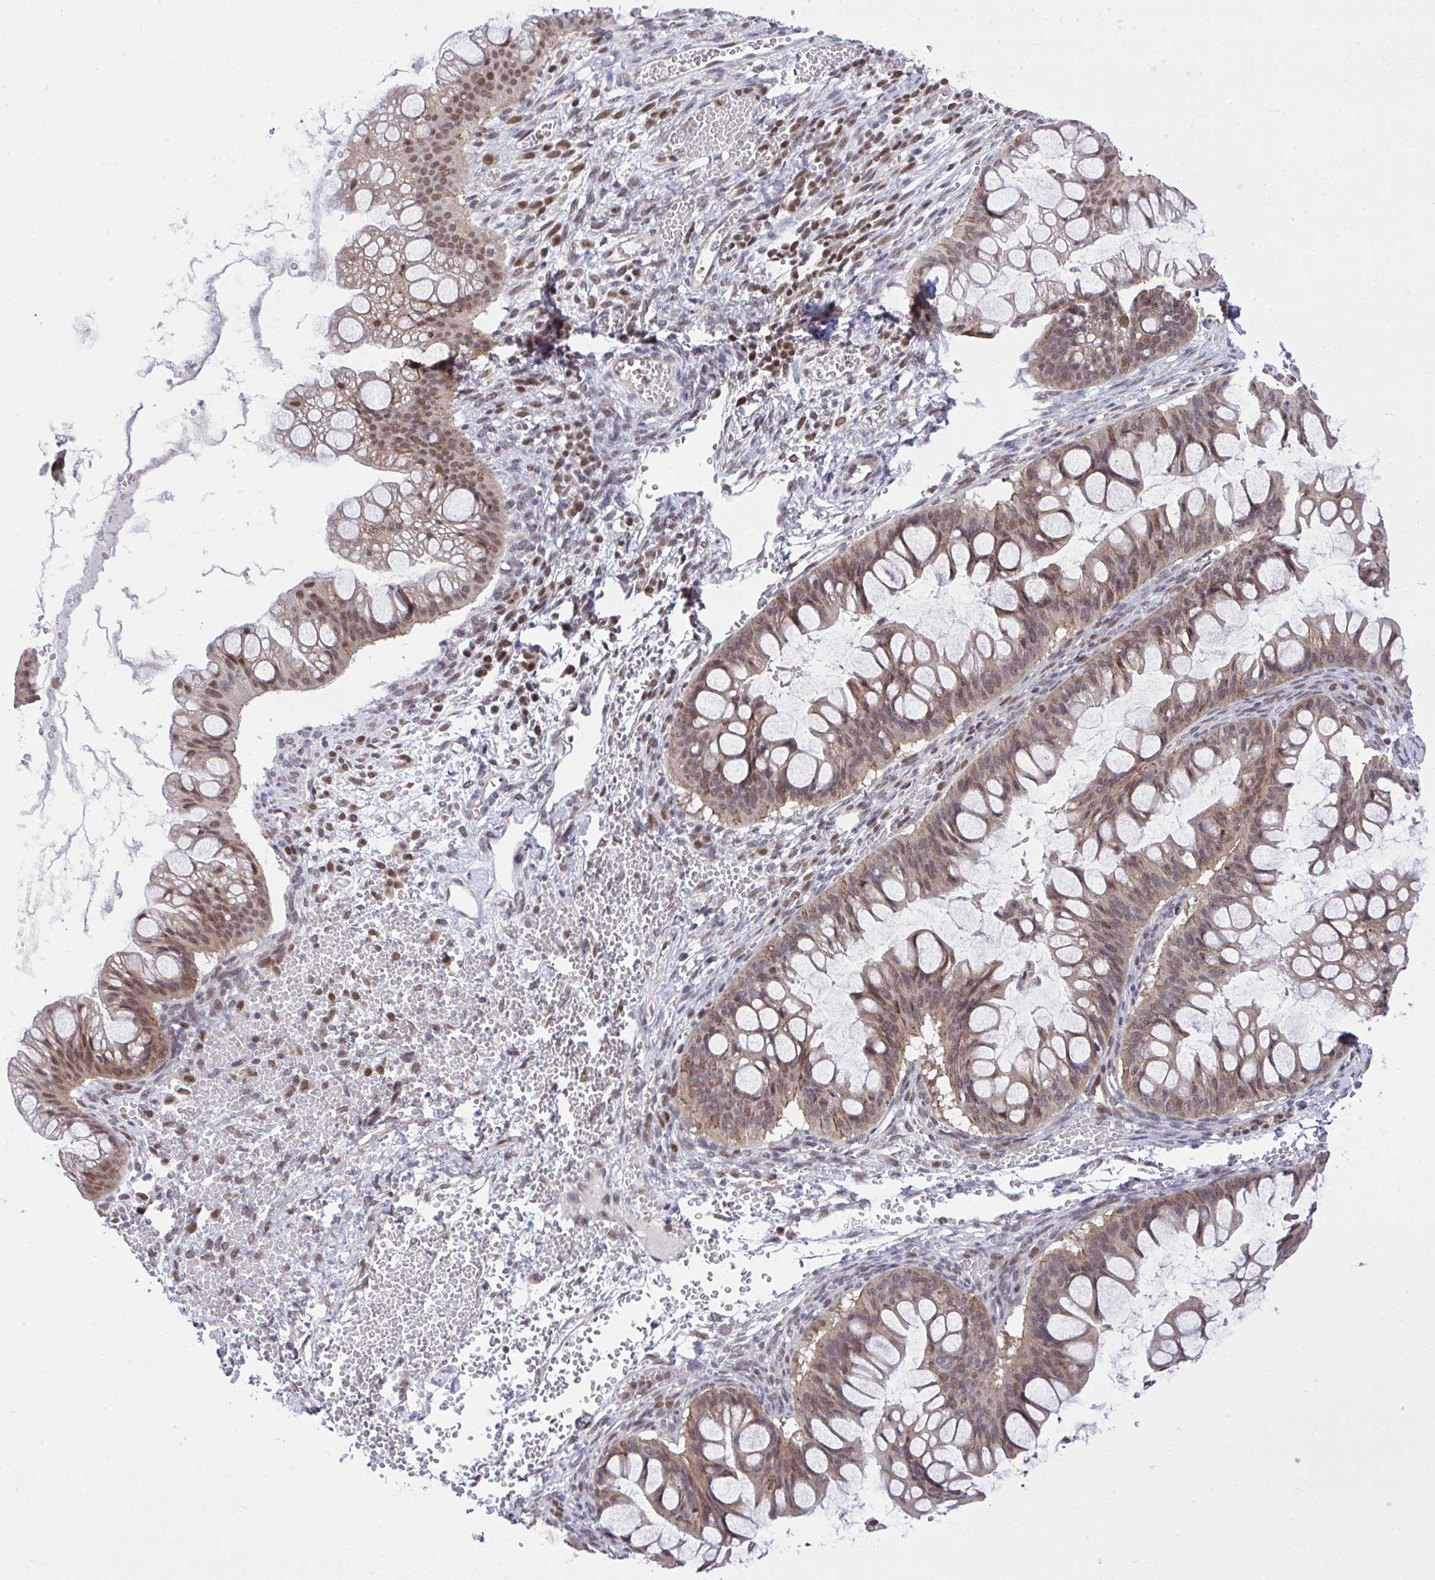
{"staining": {"intensity": "weak", "quantity": "25%-75%", "location": "cytoplasmic/membranous,nuclear"}, "tissue": "ovarian cancer", "cell_type": "Tumor cells", "image_type": "cancer", "snomed": [{"axis": "morphology", "description": "Cystadenocarcinoma, mucinous, NOS"}, {"axis": "topography", "description": "Ovary"}], "caption": "Immunohistochemistry (IHC) image of neoplastic tissue: human ovarian cancer stained using IHC displays low levels of weak protein expression localized specifically in the cytoplasmic/membranous and nuclear of tumor cells, appearing as a cytoplasmic/membranous and nuclear brown color.", "gene": "GLIS3", "patient": {"sex": "female", "age": 73}}